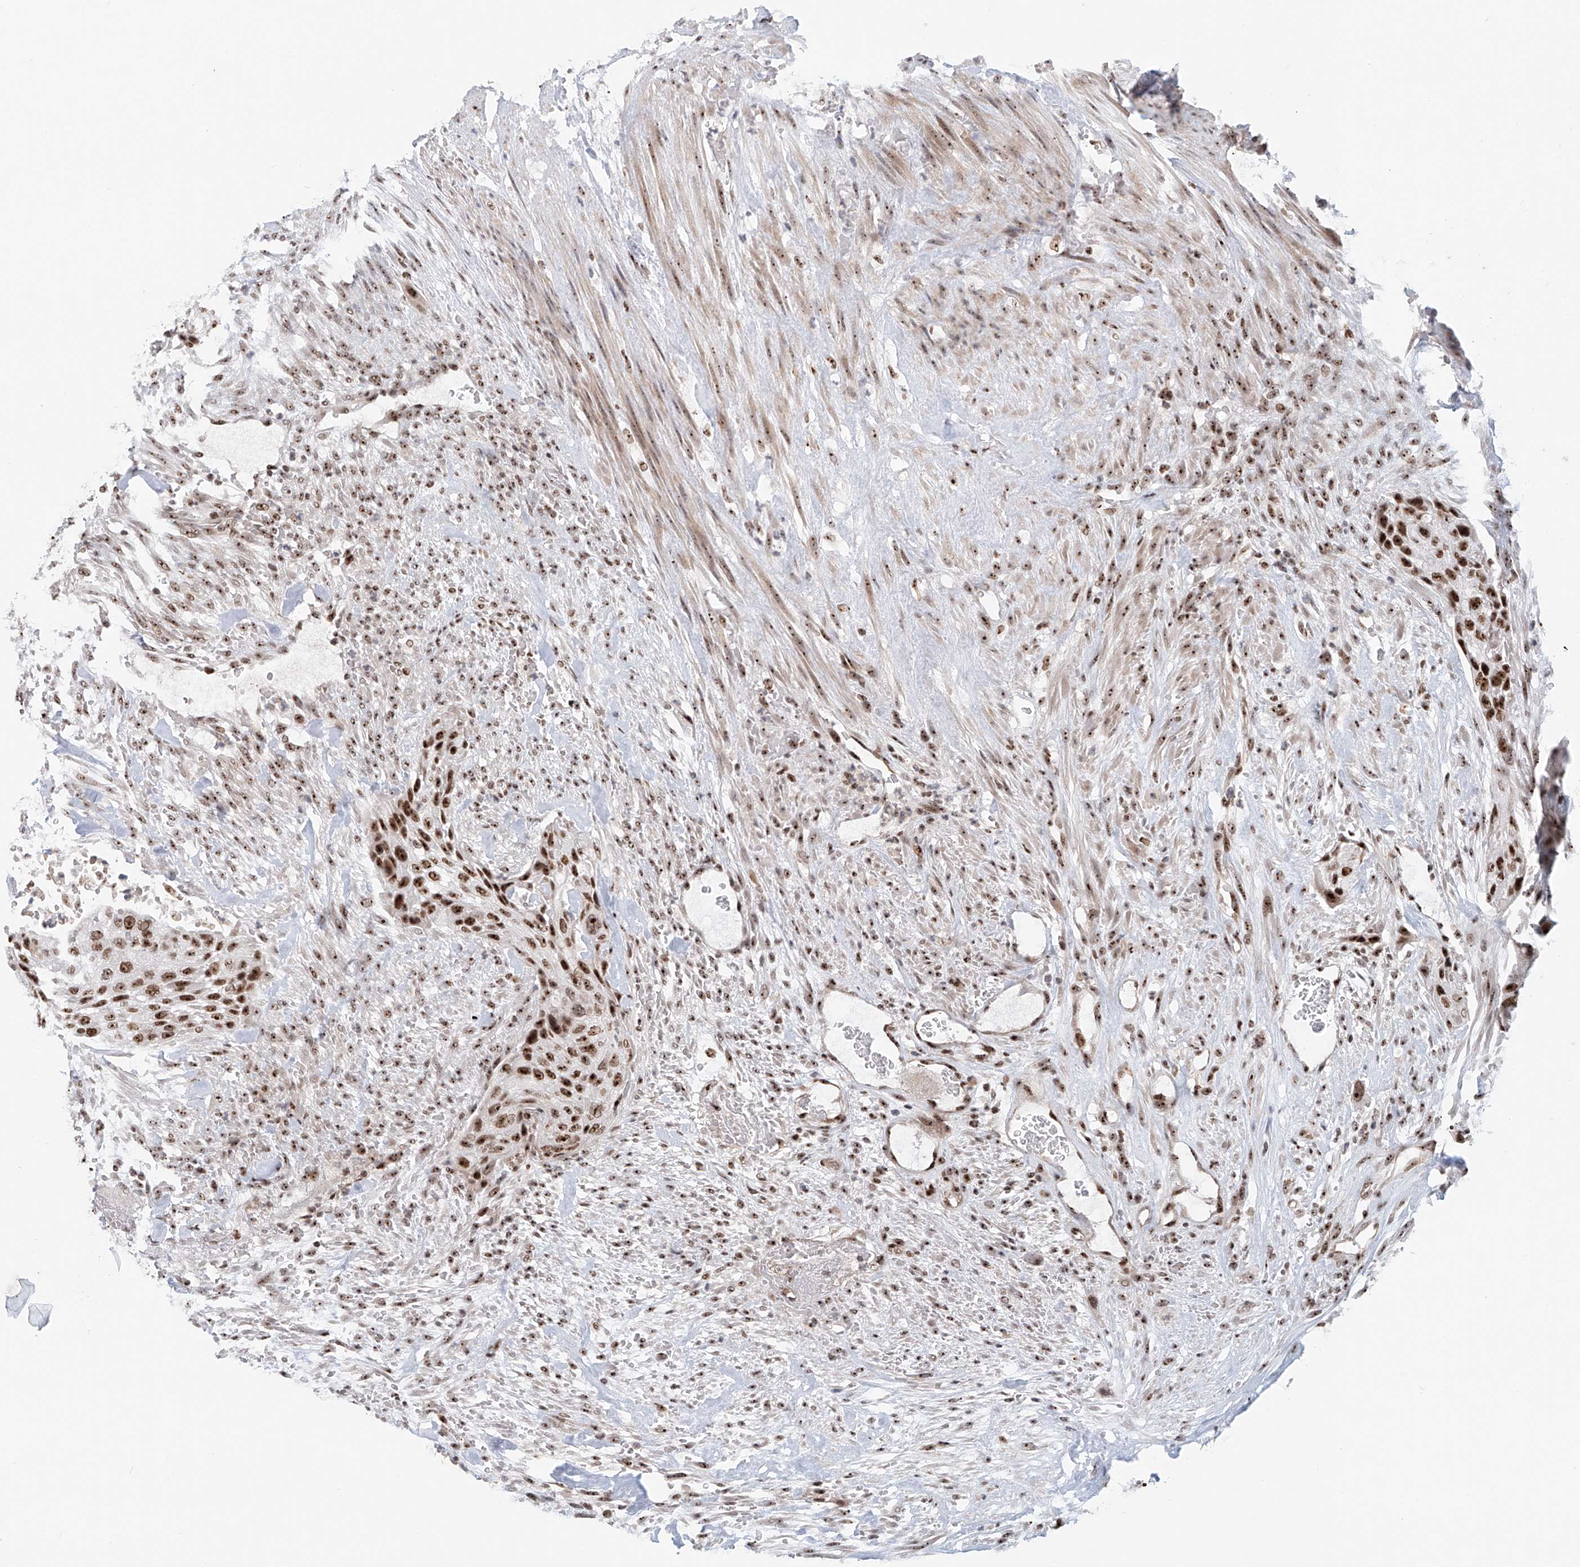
{"staining": {"intensity": "strong", "quantity": ">75%", "location": "nuclear"}, "tissue": "urothelial cancer", "cell_type": "Tumor cells", "image_type": "cancer", "snomed": [{"axis": "morphology", "description": "Urothelial carcinoma, High grade"}, {"axis": "topography", "description": "Urinary bladder"}], "caption": "Immunohistochemical staining of human high-grade urothelial carcinoma reveals high levels of strong nuclear protein positivity in approximately >75% of tumor cells.", "gene": "PRUNE2", "patient": {"sex": "male", "age": 35}}